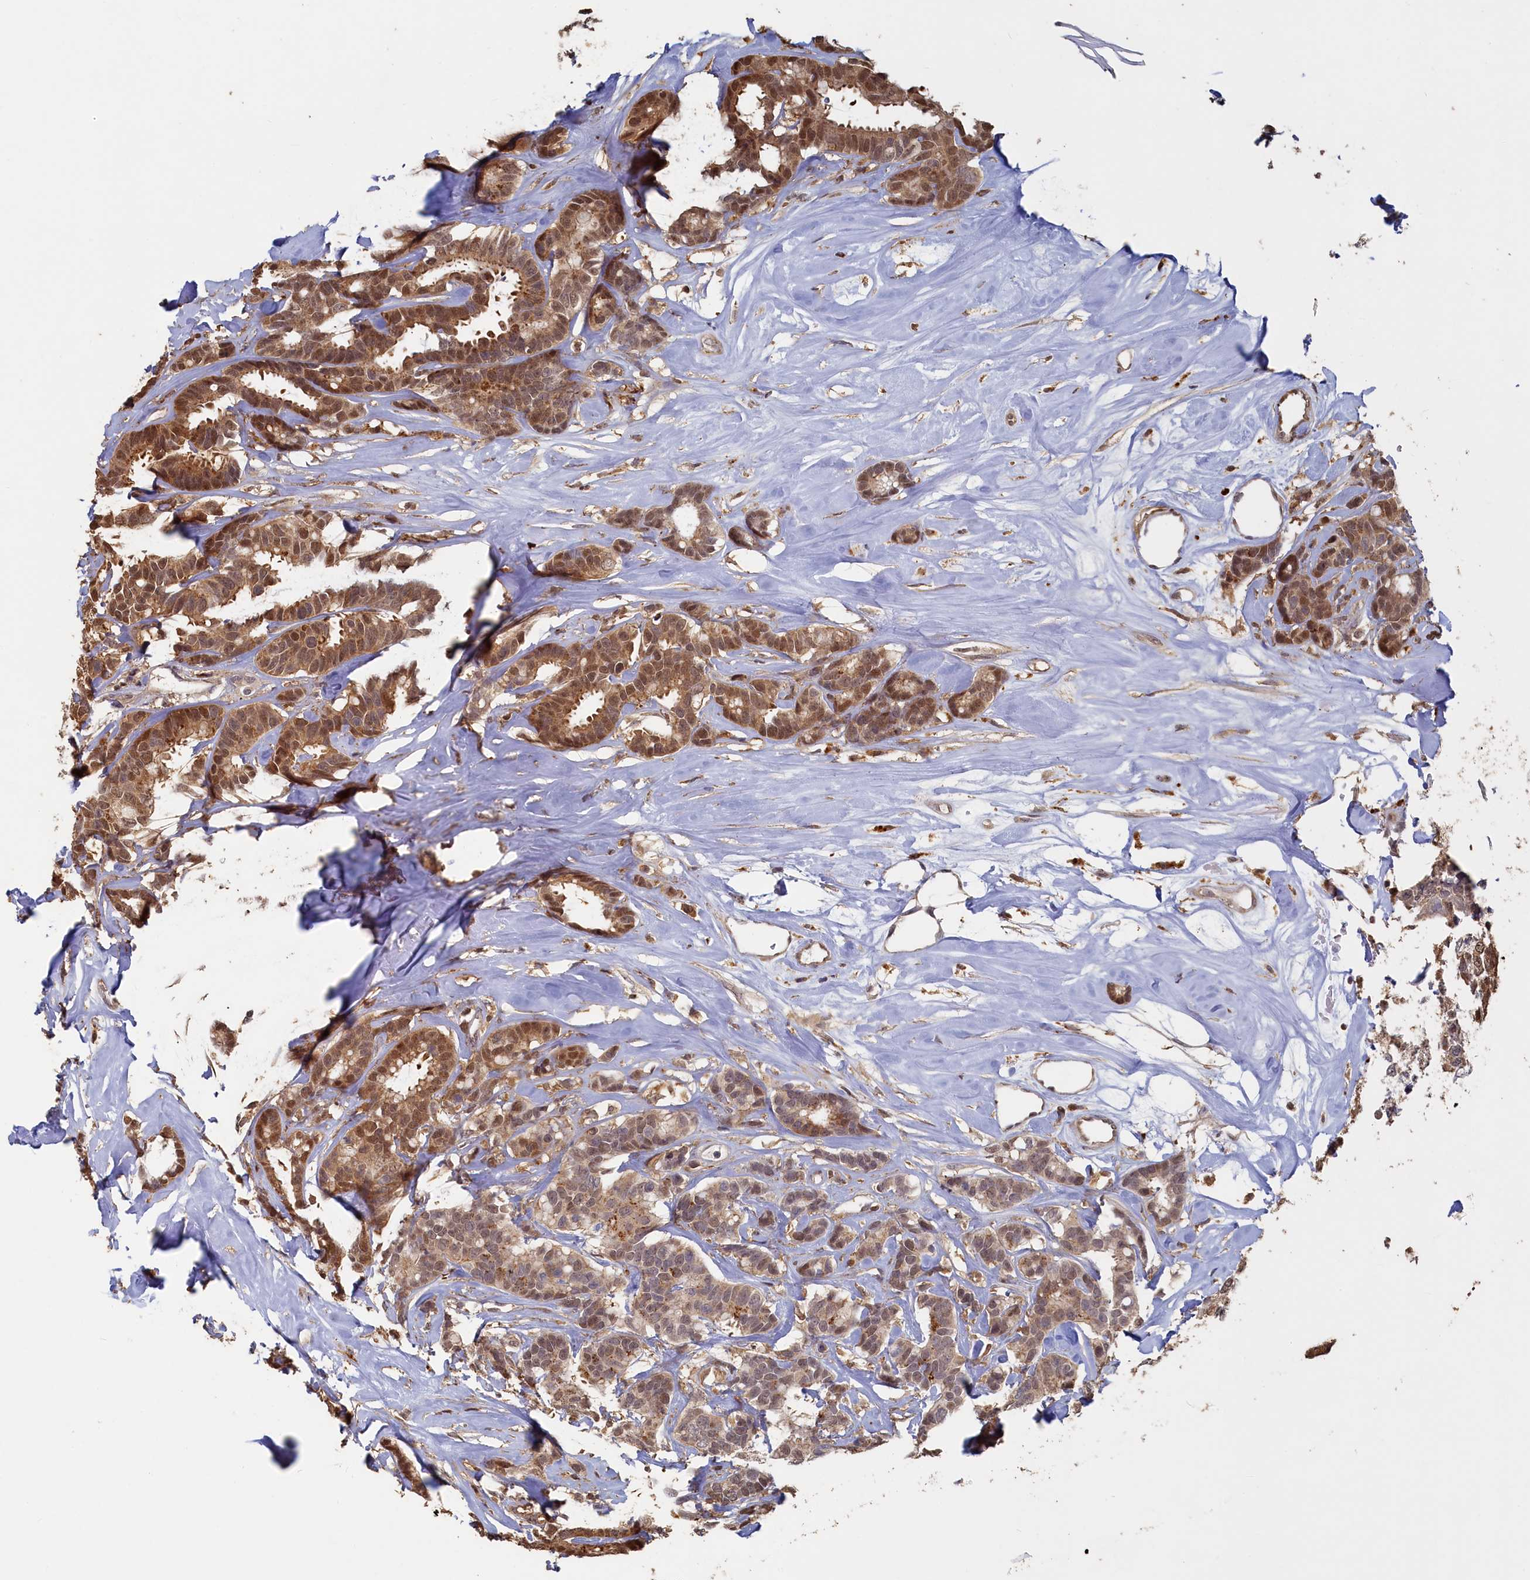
{"staining": {"intensity": "moderate", "quantity": ">75%", "location": "cytoplasmic/membranous,nuclear"}, "tissue": "breast cancer", "cell_type": "Tumor cells", "image_type": "cancer", "snomed": [{"axis": "morphology", "description": "Duct carcinoma"}, {"axis": "topography", "description": "Breast"}], "caption": "Protein expression analysis of intraductal carcinoma (breast) displays moderate cytoplasmic/membranous and nuclear expression in approximately >75% of tumor cells.", "gene": "UCHL3", "patient": {"sex": "female", "age": 87}}